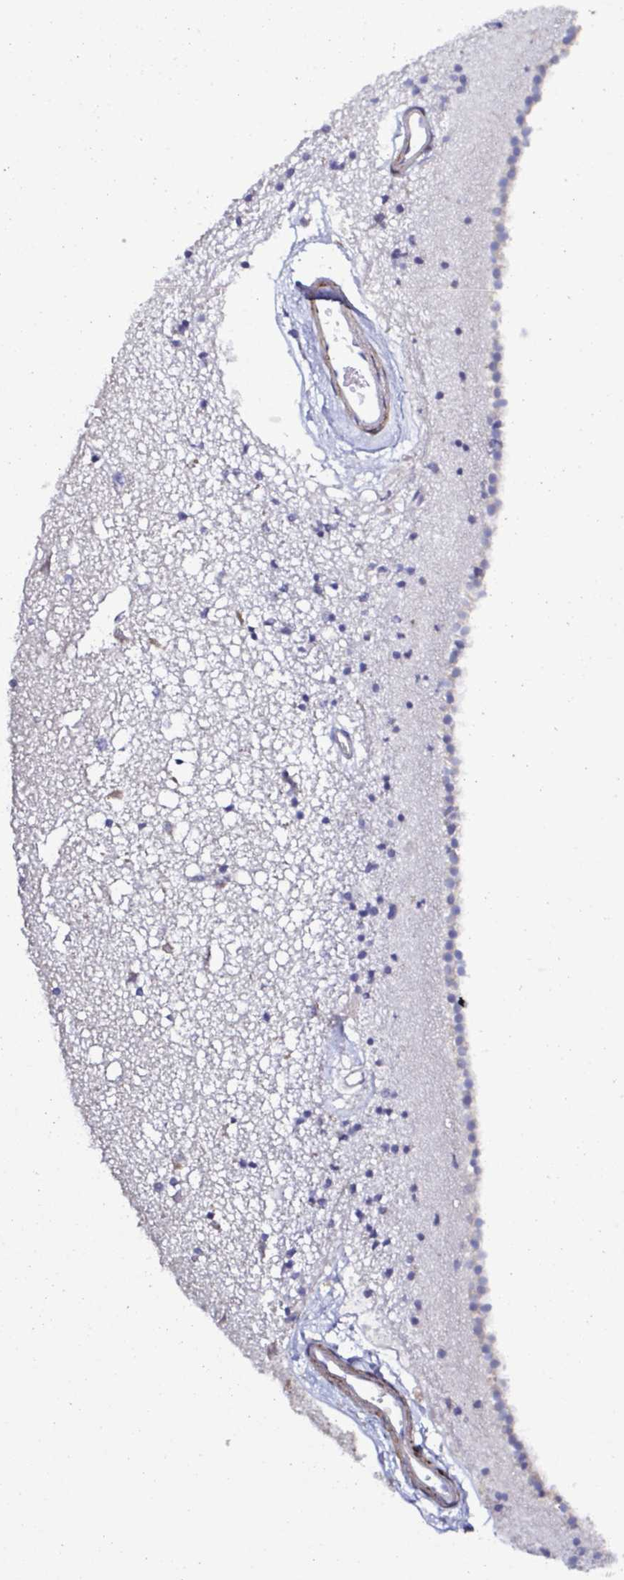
{"staining": {"intensity": "negative", "quantity": "none", "location": "none"}, "tissue": "caudate", "cell_type": "Glial cells", "image_type": "normal", "snomed": [{"axis": "morphology", "description": "Normal tissue, NOS"}, {"axis": "topography", "description": "Lateral ventricle wall"}], "caption": "High power microscopy micrograph of an IHC histopathology image of benign caudate, revealing no significant staining in glial cells. (DAB immunohistochemistry (IHC) visualized using brightfield microscopy, high magnification).", "gene": "PLA2G4E", "patient": {"sex": "female", "age": 71}}